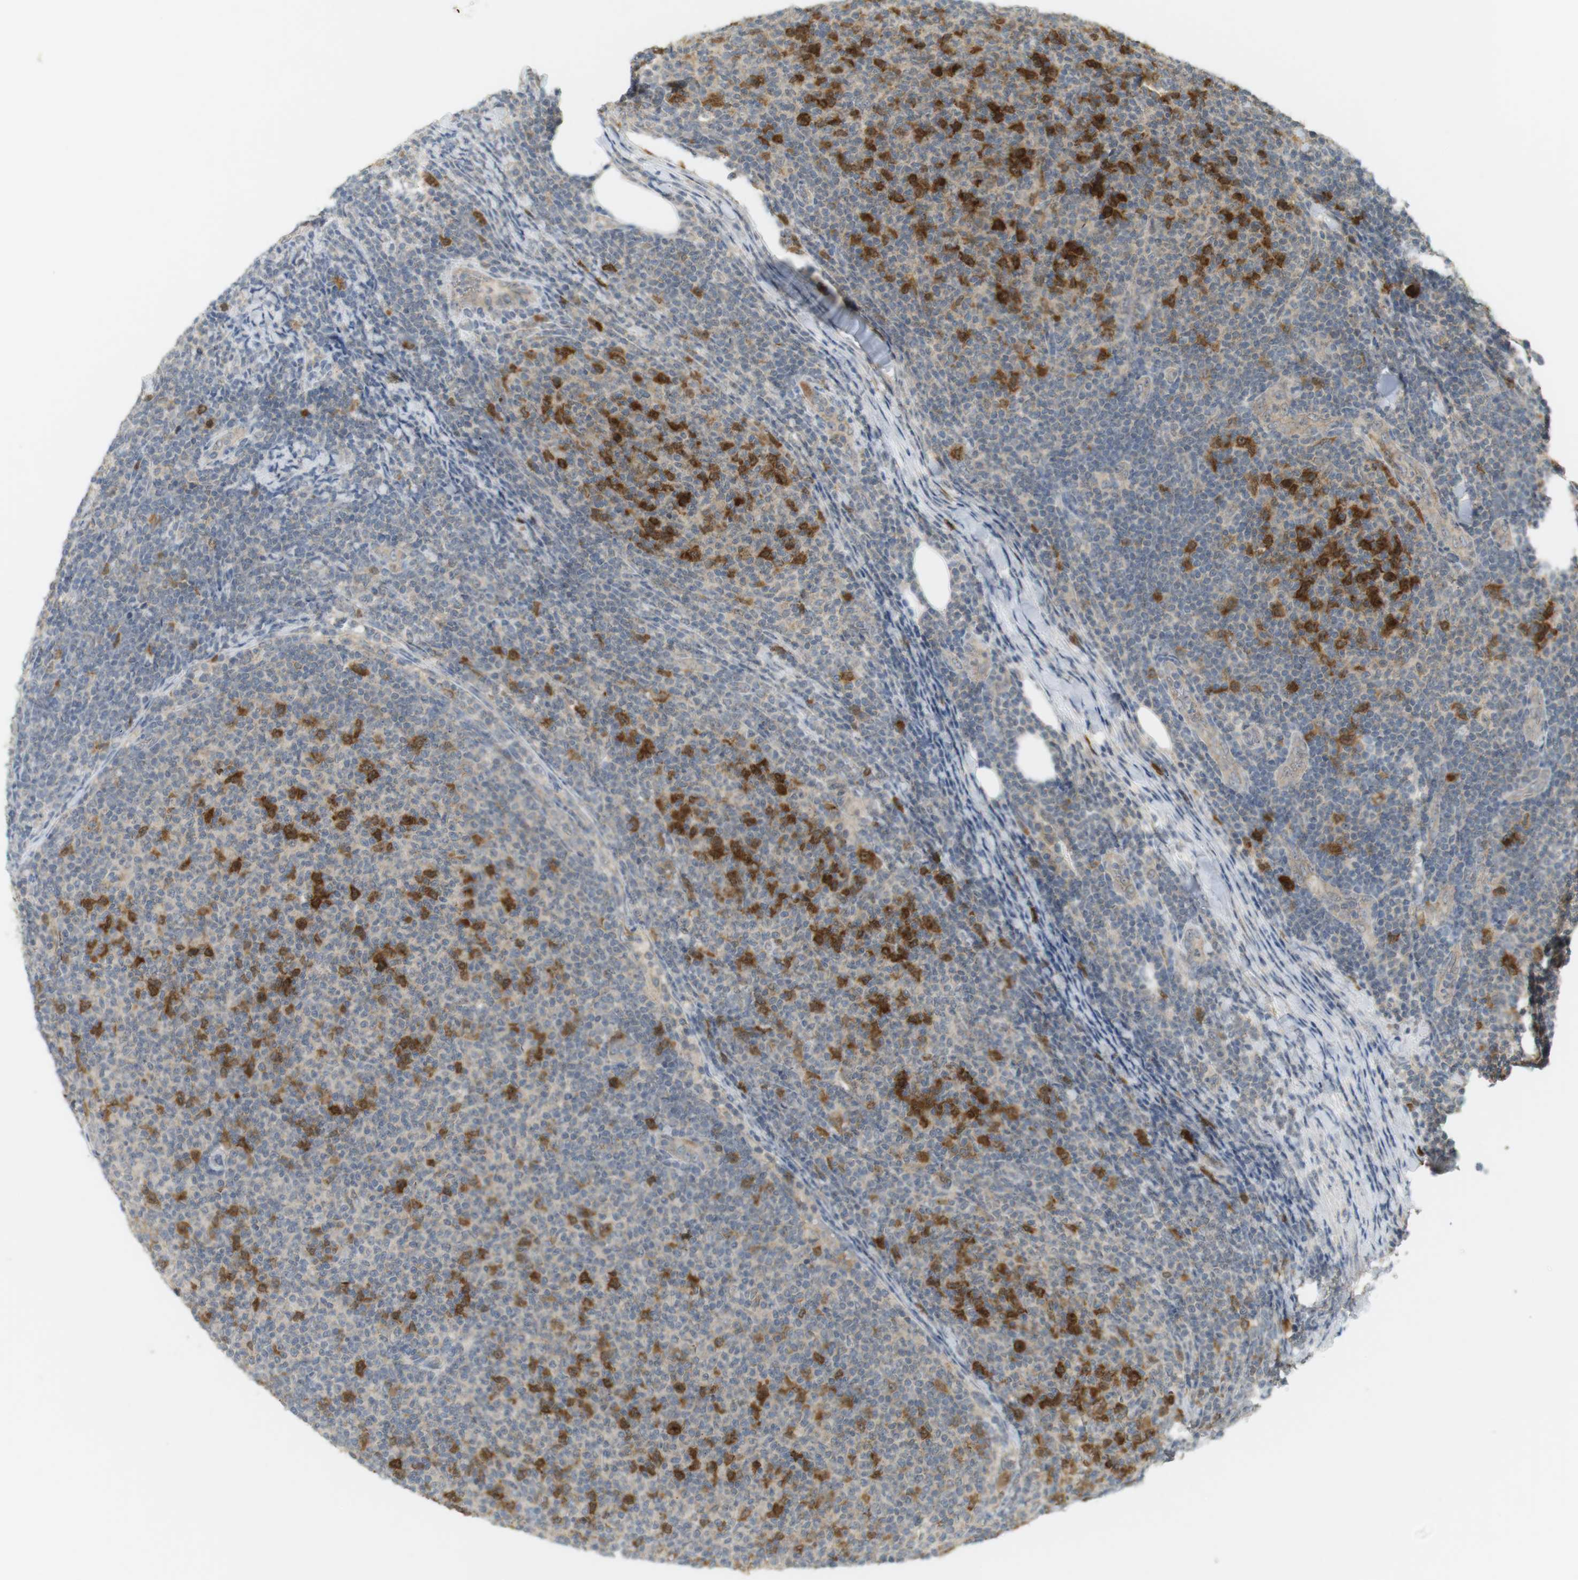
{"staining": {"intensity": "strong", "quantity": "25%-75%", "location": "cytoplasmic/membranous"}, "tissue": "lymphoma", "cell_type": "Tumor cells", "image_type": "cancer", "snomed": [{"axis": "morphology", "description": "Malignant lymphoma, non-Hodgkin's type, Low grade"}, {"axis": "topography", "description": "Lymph node"}], "caption": "A brown stain shows strong cytoplasmic/membranous positivity of a protein in low-grade malignant lymphoma, non-Hodgkin's type tumor cells.", "gene": "TTK", "patient": {"sex": "male", "age": 66}}